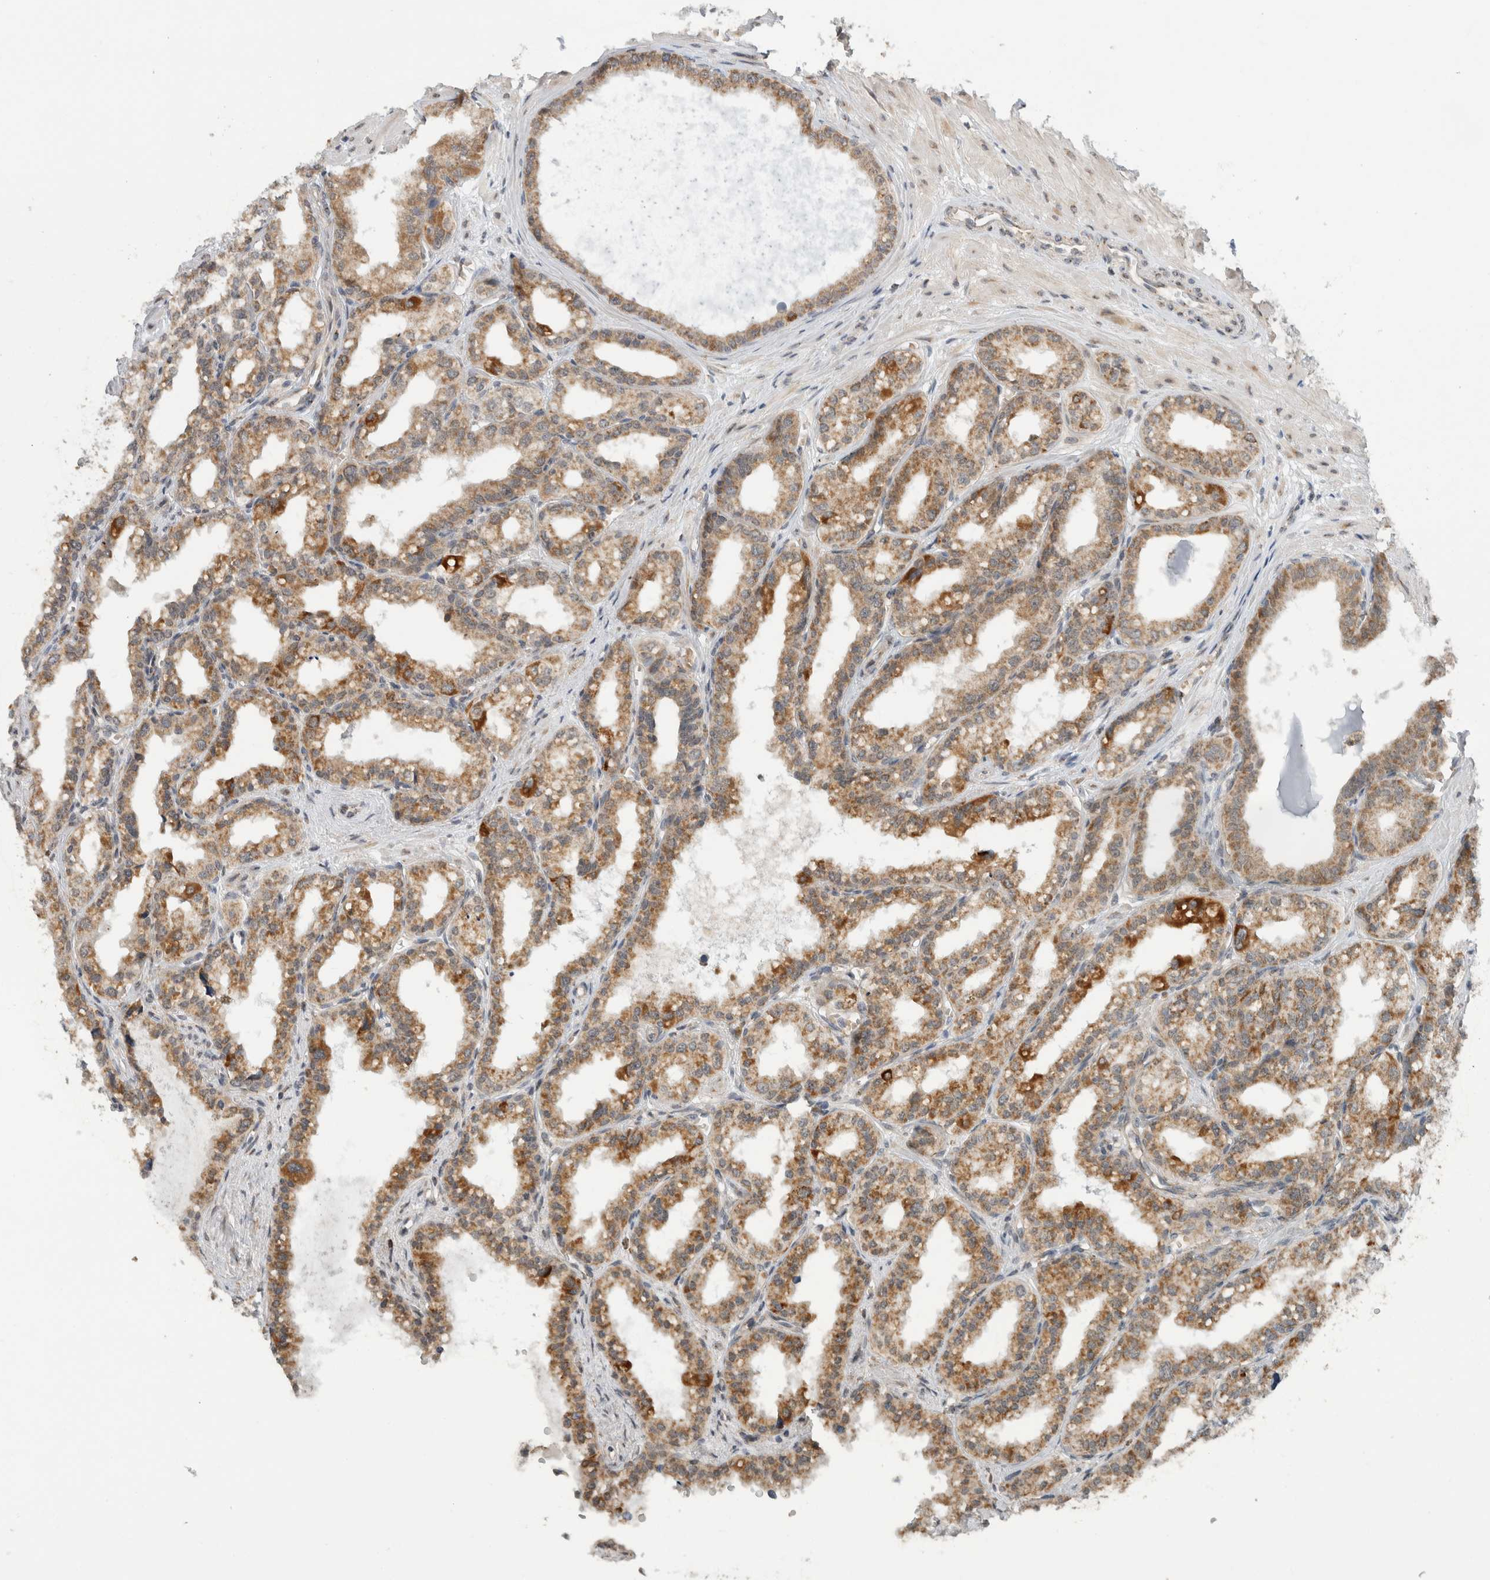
{"staining": {"intensity": "moderate", "quantity": ">75%", "location": "cytoplasmic/membranous"}, "tissue": "seminal vesicle", "cell_type": "Glandular cells", "image_type": "normal", "snomed": [{"axis": "morphology", "description": "Normal tissue, NOS"}, {"axis": "topography", "description": "Prostate"}, {"axis": "topography", "description": "Seminal veicle"}], "caption": "An immunohistochemistry (IHC) histopathology image of normal tissue is shown. Protein staining in brown shows moderate cytoplasmic/membranous positivity in seminal vesicle within glandular cells. (DAB = brown stain, brightfield microscopy at high magnification).", "gene": "CMC2", "patient": {"sex": "male", "age": 51}}